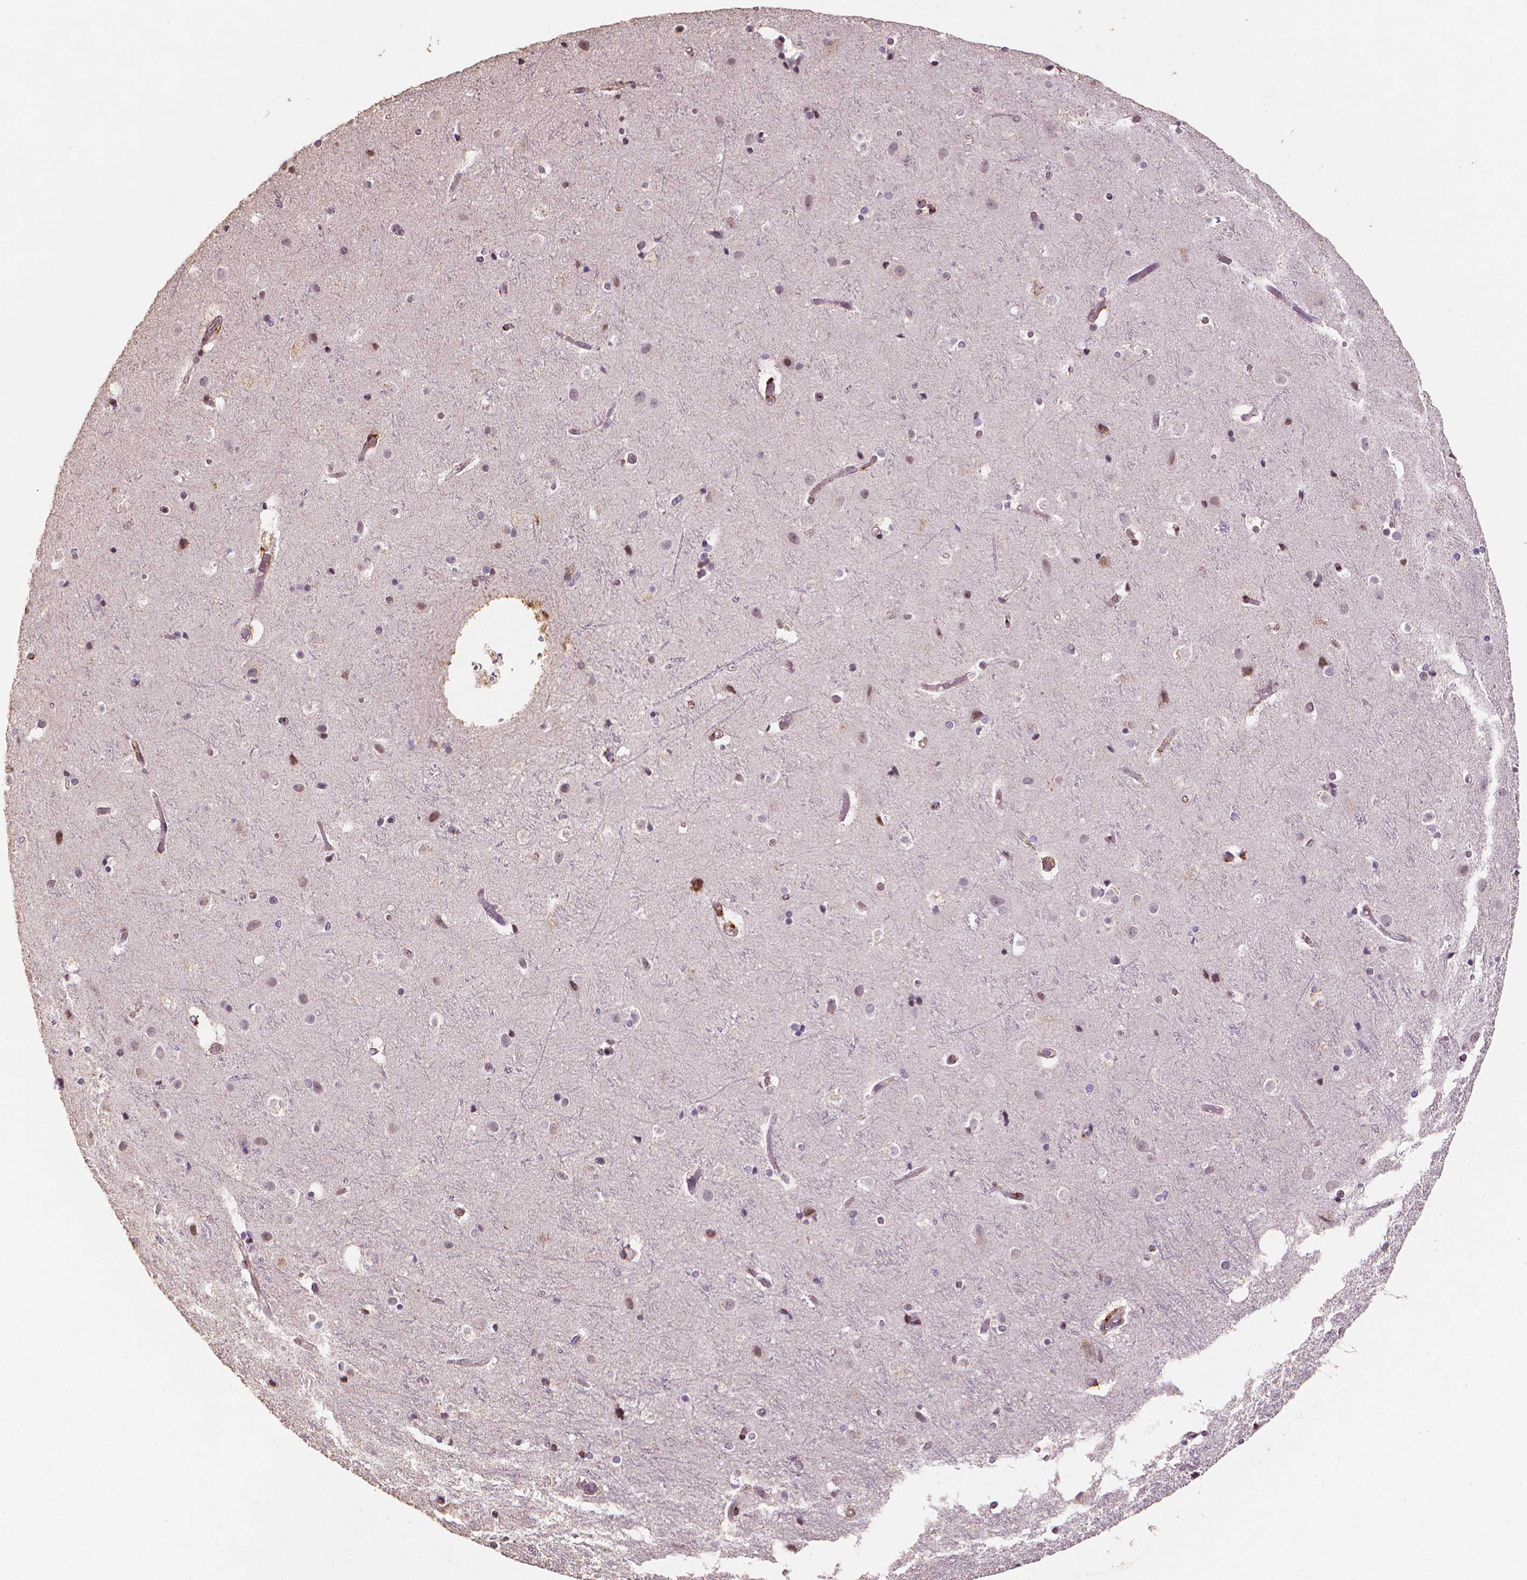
{"staining": {"intensity": "moderate", "quantity": "25%-75%", "location": "cytoplasmic/membranous"}, "tissue": "cerebral cortex", "cell_type": "Endothelial cells", "image_type": "normal", "snomed": [{"axis": "morphology", "description": "Normal tissue, NOS"}, {"axis": "topography", "description": "Cerebral cortex"}], "caption": "An IHC histopathology image of unremarkable tissue is shown. Protein staining in brown highlights moderate cytoplasmic/membranous positivity in cerebral cortex within endothelial cells. The protein of interest is shown in brown color, while the nuclei are stained blue.", "gene": "DCN", "patient": {"sex": "female", "age": 52}}